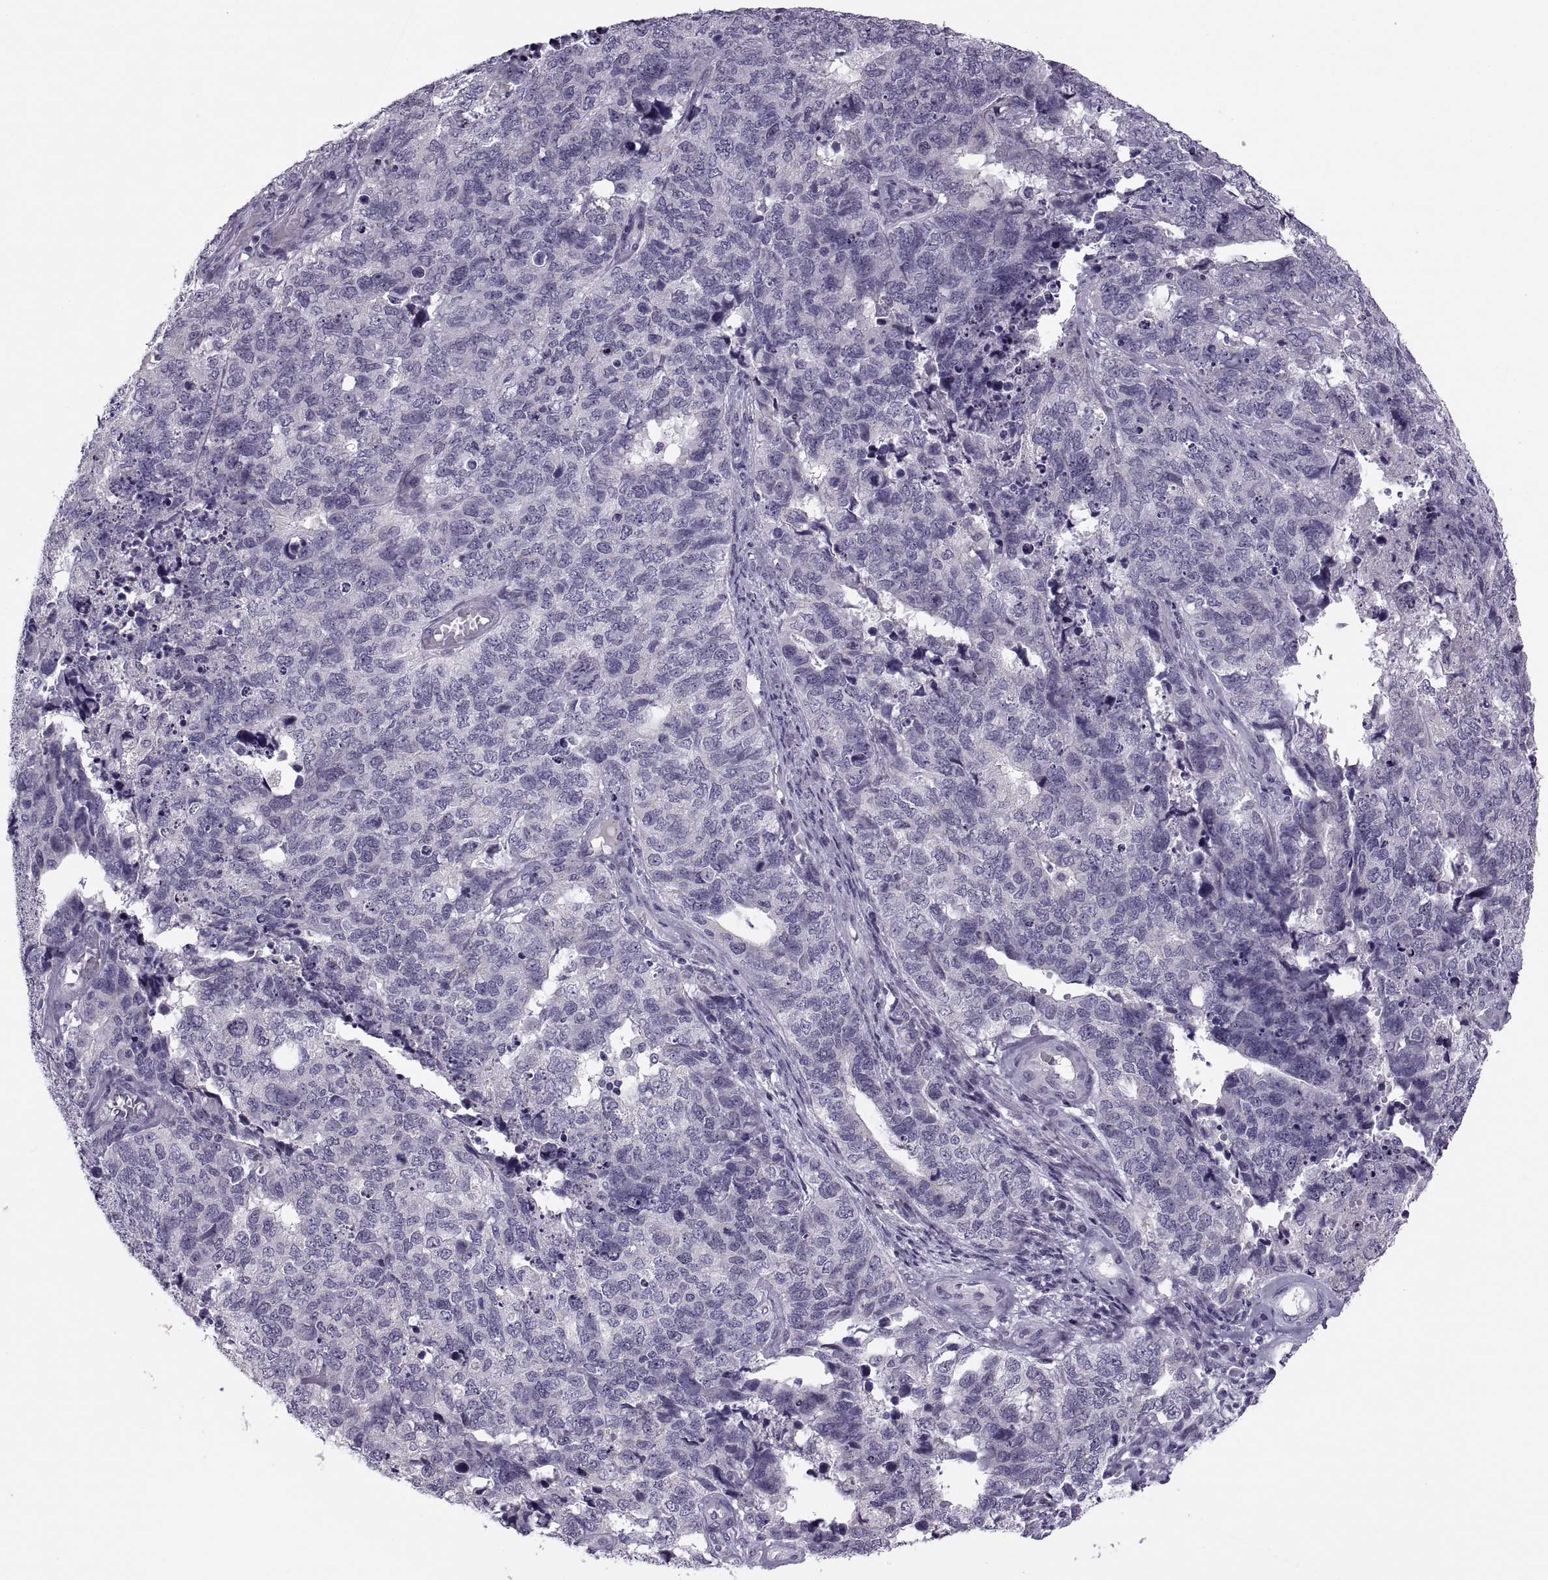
{"staining": {"intensity": "negative", "quantity": "none", "location": "none"}, "tissue": "cervical cancer", "cell_type": "Tumor cells", "image_type": "cancer", "snomed": [{"axis": "morphology", "description": "Squamous cell carcinoma, NOS"}, {"axis": "topography", "description": "Cervix"}], "caption": "High magnification brightfield microscopy of cervical squamous cell carcinoma stained with DAB (3,3'-diaminobenzidine) (brown) and counterstained with hematoxylin (blue): tumor cells show no significant staining.", "gene": "MAGEB1", "patient": {"sex": "female", "age": 63}}